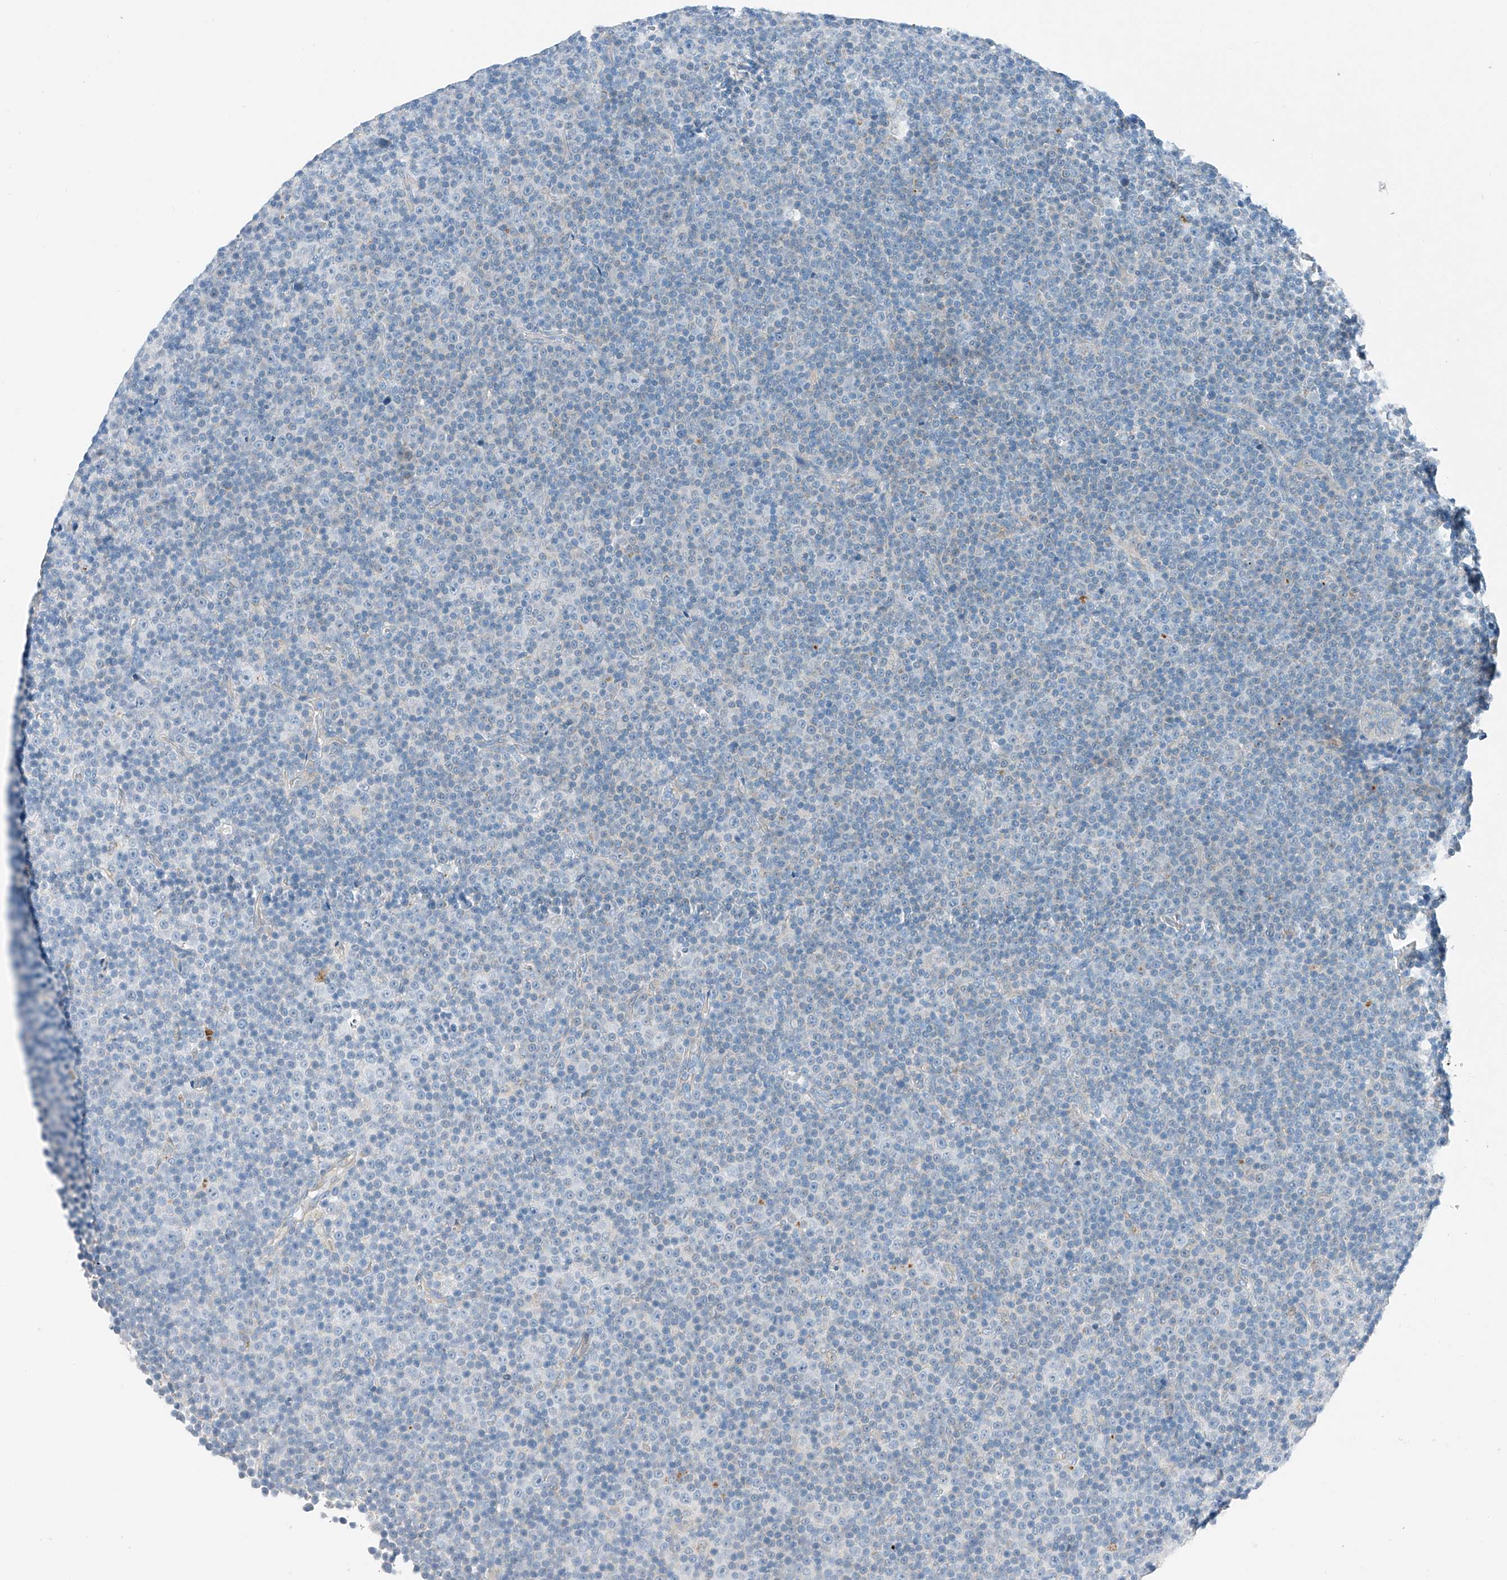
{"staining": {"intensity": "negative", "quantity": "none", "location": "none"}, "tissue": "lymphoma", "cell_type": "Tumor cells", "image_type": "cancer", "snomed": [{"axis": "morphology", "description": "Malignant lymphoma, non-Hodgkin's type, Low grade"}, {"axis": "topography", "description": "Lymph node"}], "caption": "This is an IHC image of human lymphoma. There is no expression in tumor cells.", "gene": "MDGA1", "patient": {"sex": "female", "age": 67}}